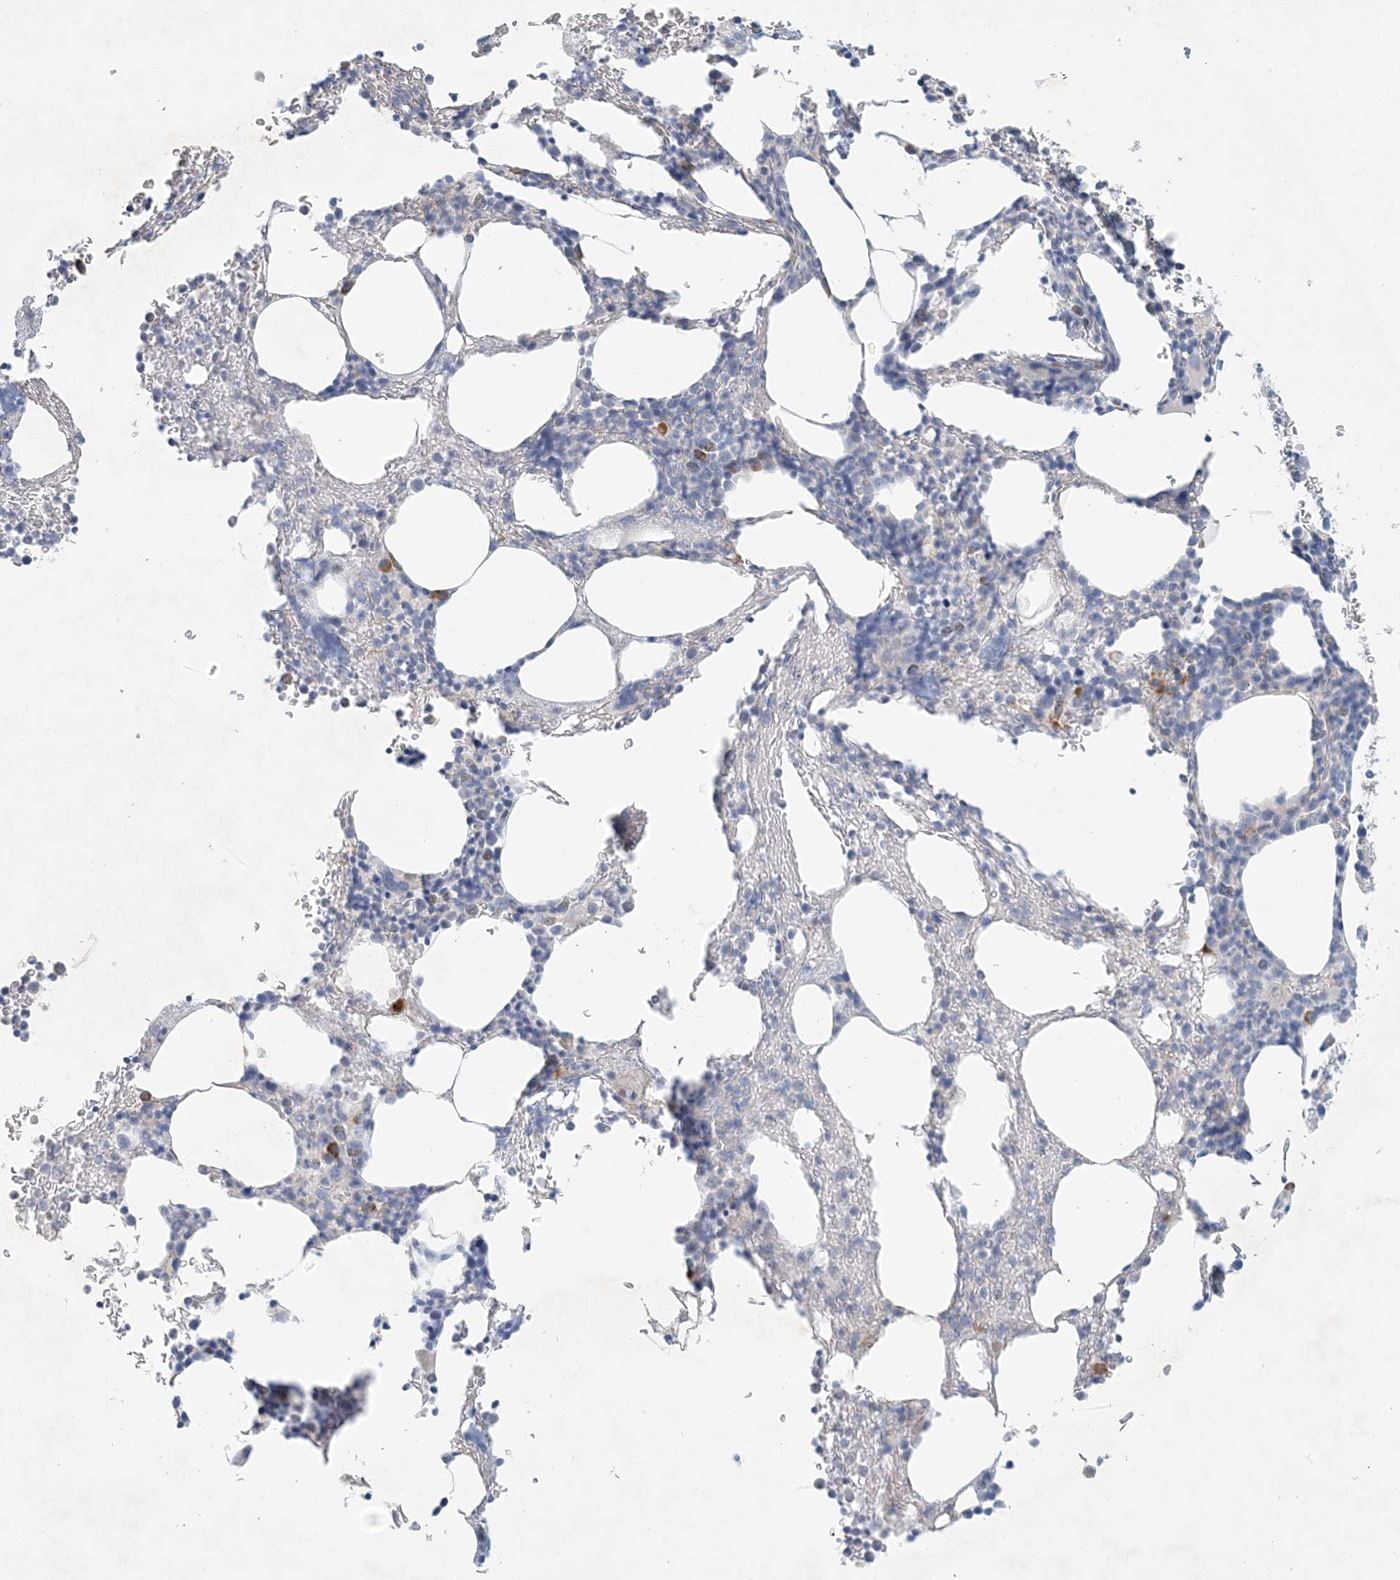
{"staining": {"intensity": "moderate", "quantity": "<25%", "location": "cytoplasmic/membranous"}, "tissue": "bone marrow", "cell_type": "Hematopoietic cells", "image_type": "normal", "snomed": [{"axis": "morphology", "description": "Normal tissue, NOS"}, {"axis": "topography", "description": "Bone marrow"}], "caption": "Immunohistochemistry (IHC) histopathology image of unremarkable bone marrow stained for a protein (brown), which demonstrates low levels of moderate cytoplasmic/membranous expression in approximately <25% of hematopoietic cells.", "gene": "ZNF385D", "patient": {"sex": "male"}}